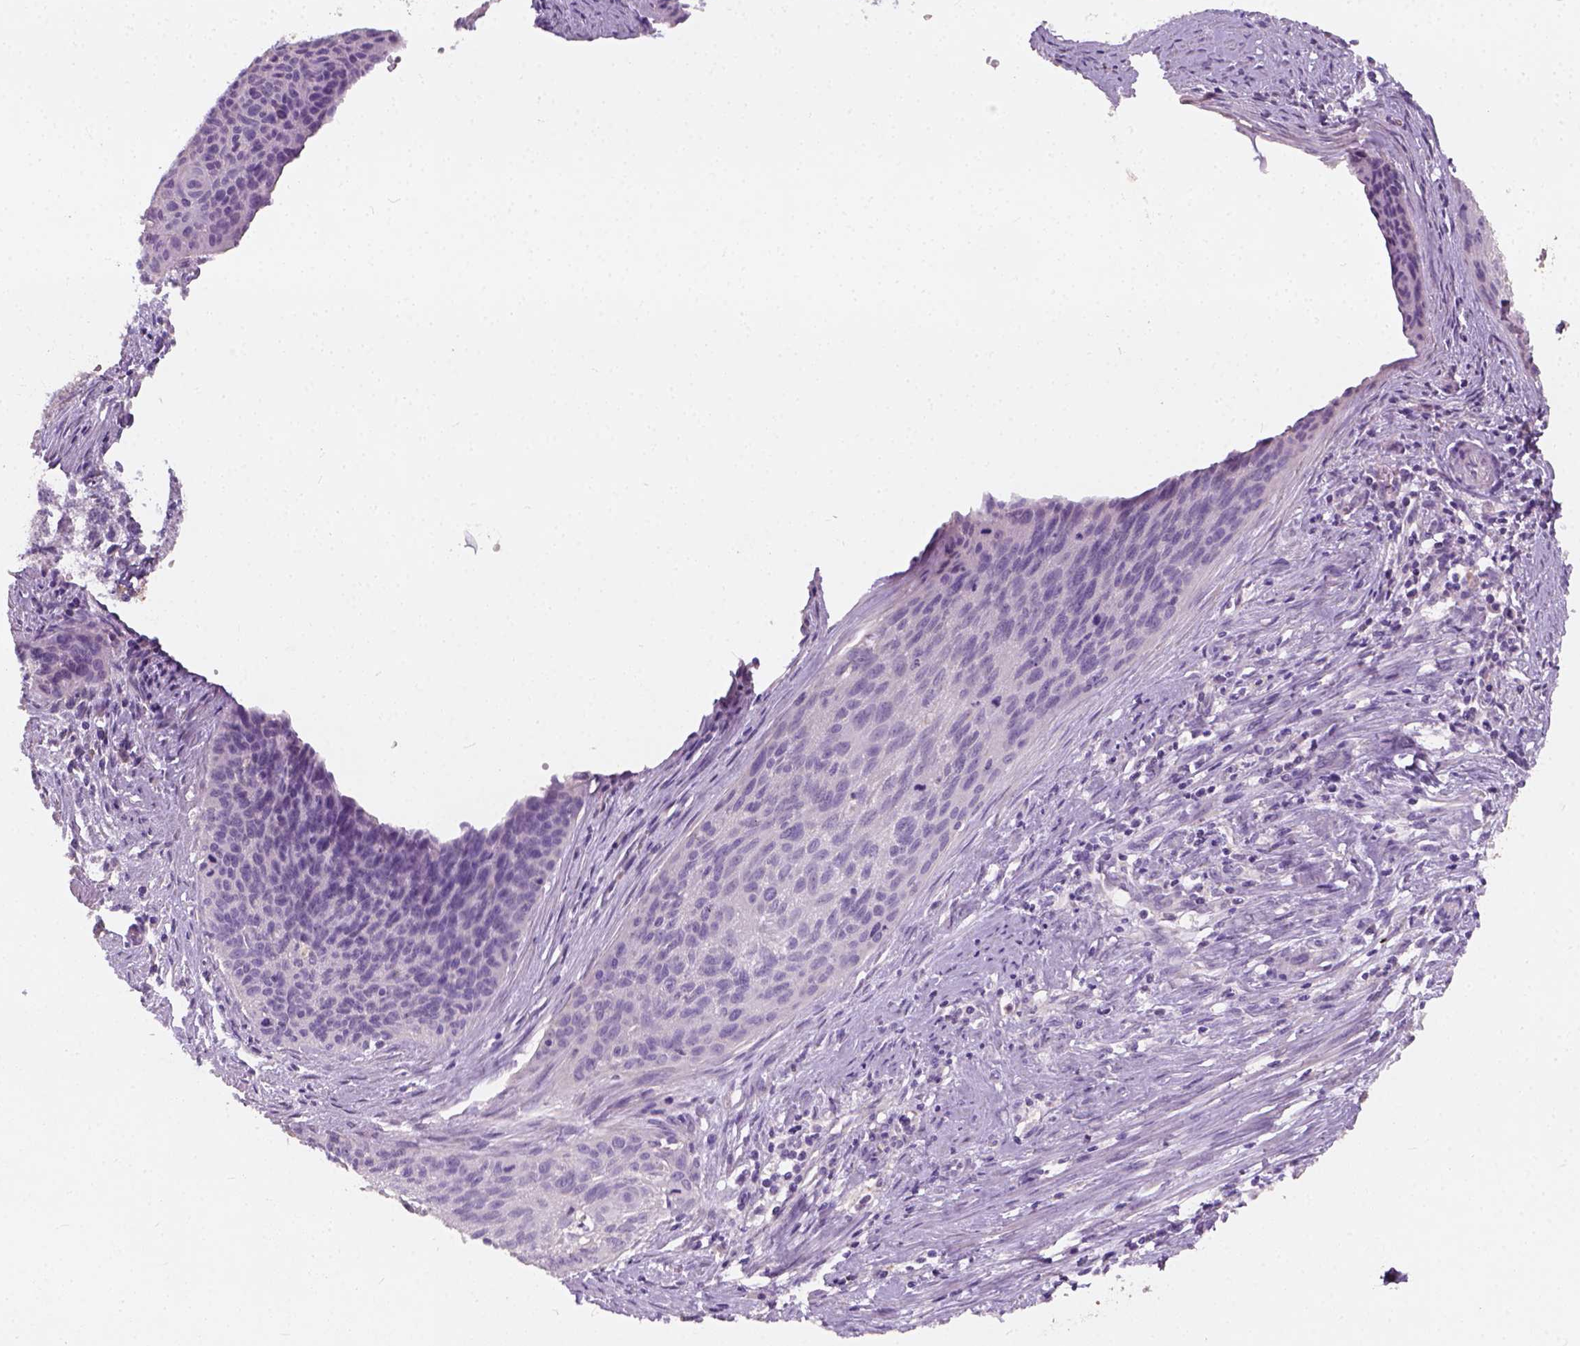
{"staining": {"intensity": "negative", "quantity": "none", "location": "none"}, "tissue": "cervical cancer", "cell_type": "Tumor cells", "image_type": "cancer", "snomed": [{"axis": "morphology", "description": "Squamous cell carcinoma, NOS"}, {"axis": "topography", "description": "Cervix"}], "caption": "Image shows no significant protein staining in tumor cells of squamous cell carcinoma (cervical). Nuclei are stained in blue.", "gene": "DHCR24", "patient": {"sex": "female", "age": 55}}